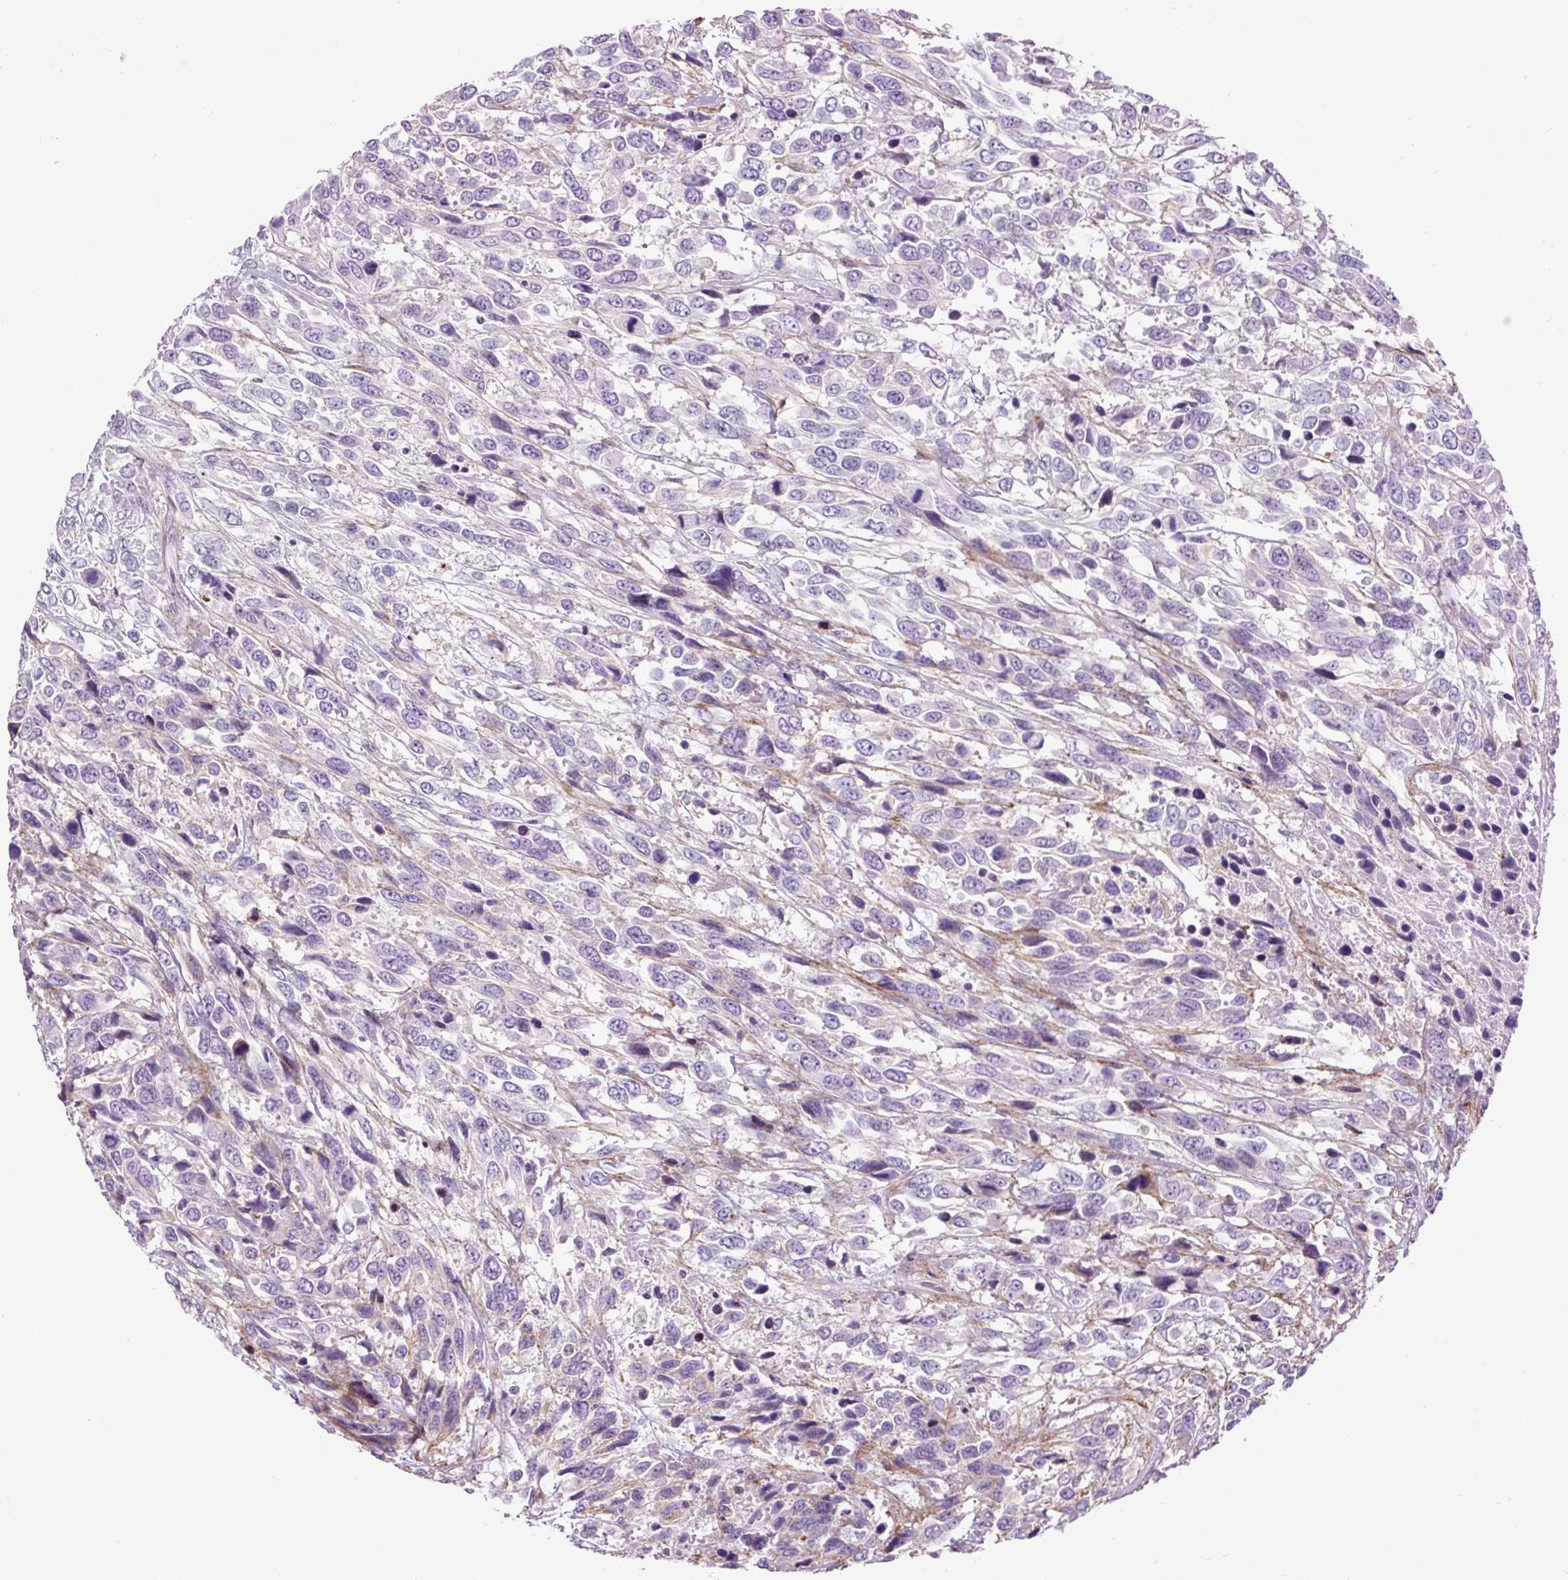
{"staining": {"intensity": "negative", "quantity": "none", "location": "none"}, "tissue": "urothelial cancer", "cell_type": "Tumor cells", "image_type": "cancer", "snomed": [{"axis": "morphology", "description": "Urothelial carcinoma, High grade"}, {"axis": "topography", "description": "Urinary bladder"}], "caption": "The immunohistochemistry photomicrograph has no significant staining in tumor cells of urothelial carcinoma (high-grade) tissue.", "gene": "ZNF197", "patient": {"sex": "female", "age": 70}}